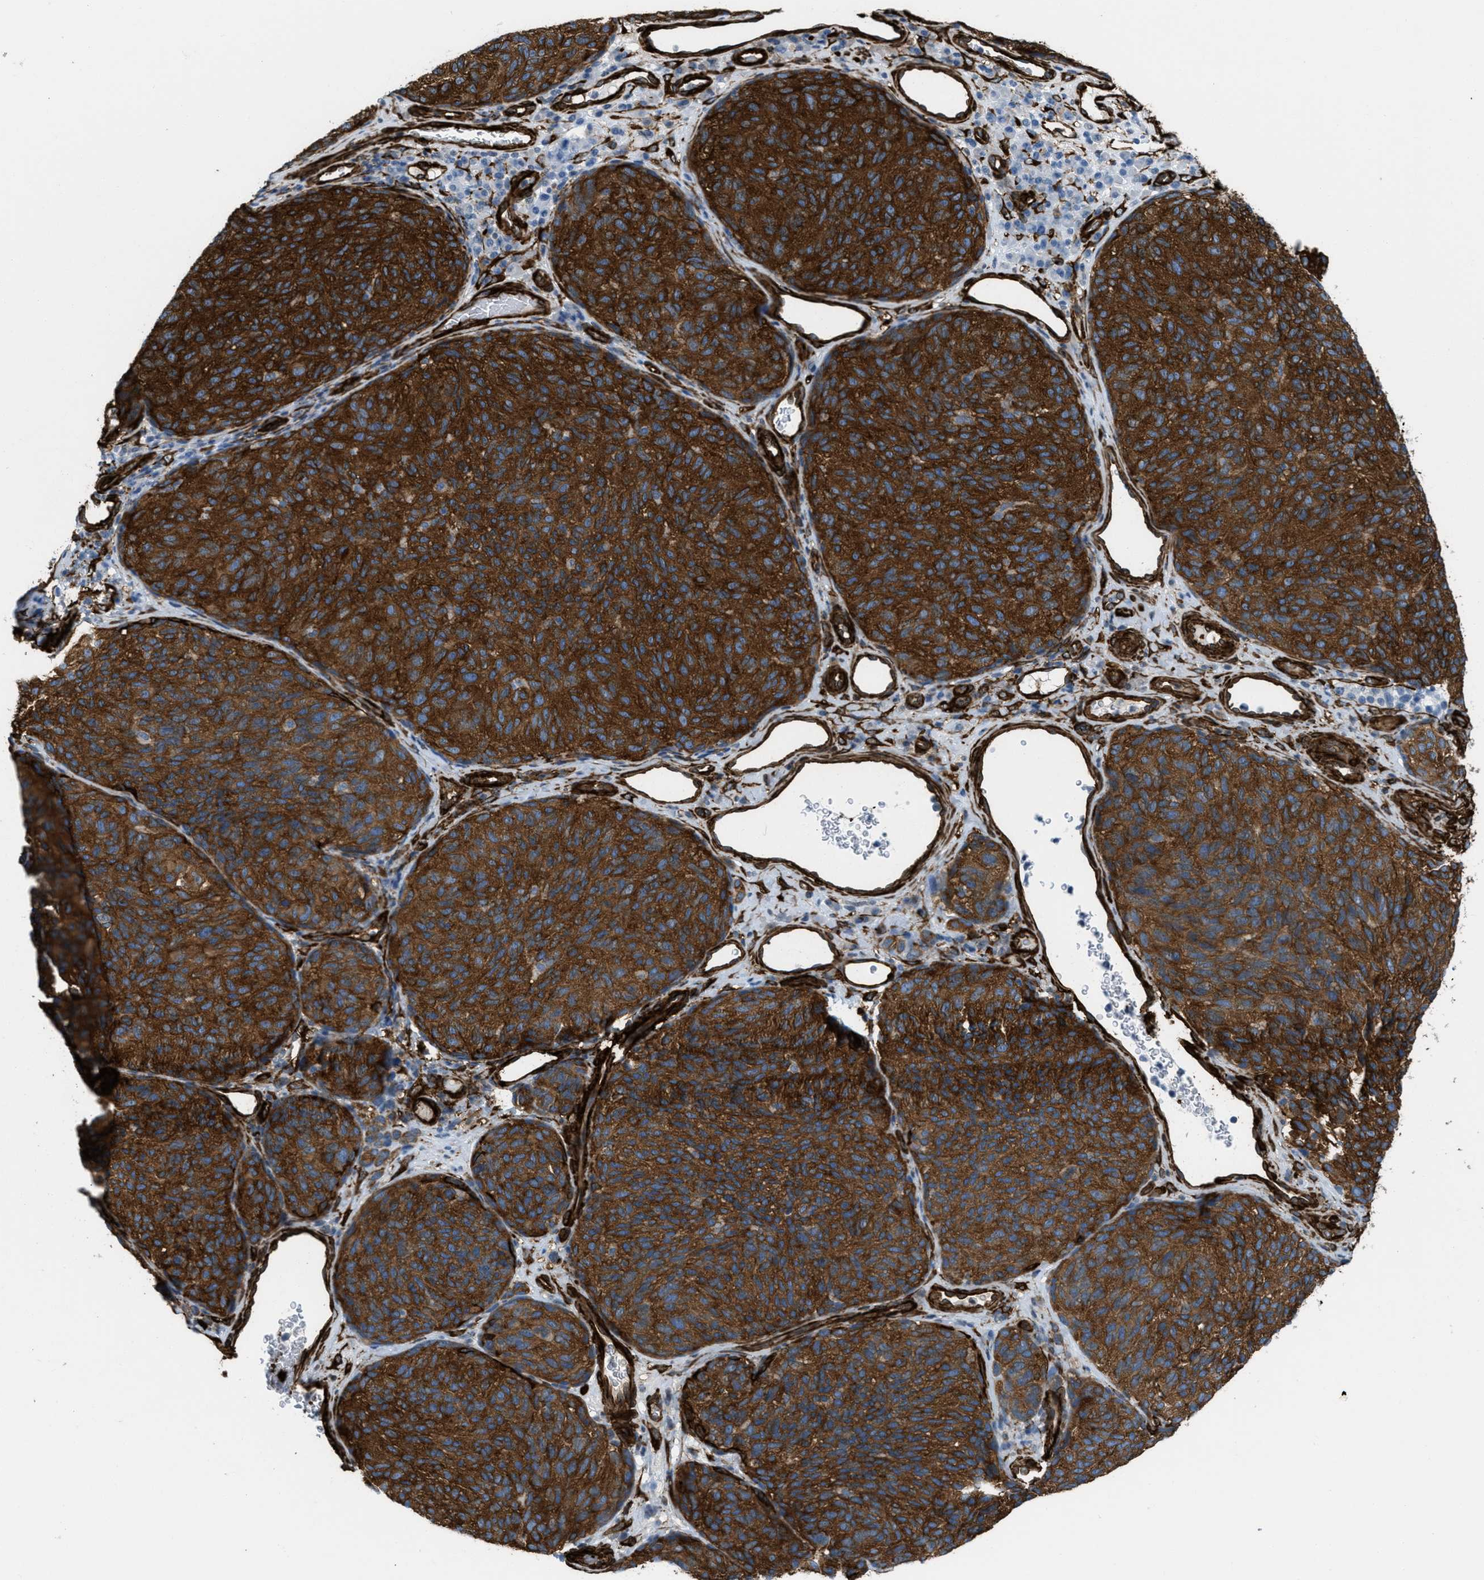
{"staining": {"intensity": "strong", "quantity": ">75%", "location": "cytoplasmic/membranous"}, "tissue": "melanoma", "cell_type": "Tumor cells", "image_type": "cancer", "snomed": [{"axis": "morphology", "description": "Malignant melanoma, NOS"}, {"axis": "topography", "description": "Skin"}], "caption": "Immunohistochemistry of melanoma shows high levels of strong cytoplasmic/membranous expression in approximately >75% of tumor cells.", "gene": "CALD1", "patient": {"sex": "female", "age": 73}}